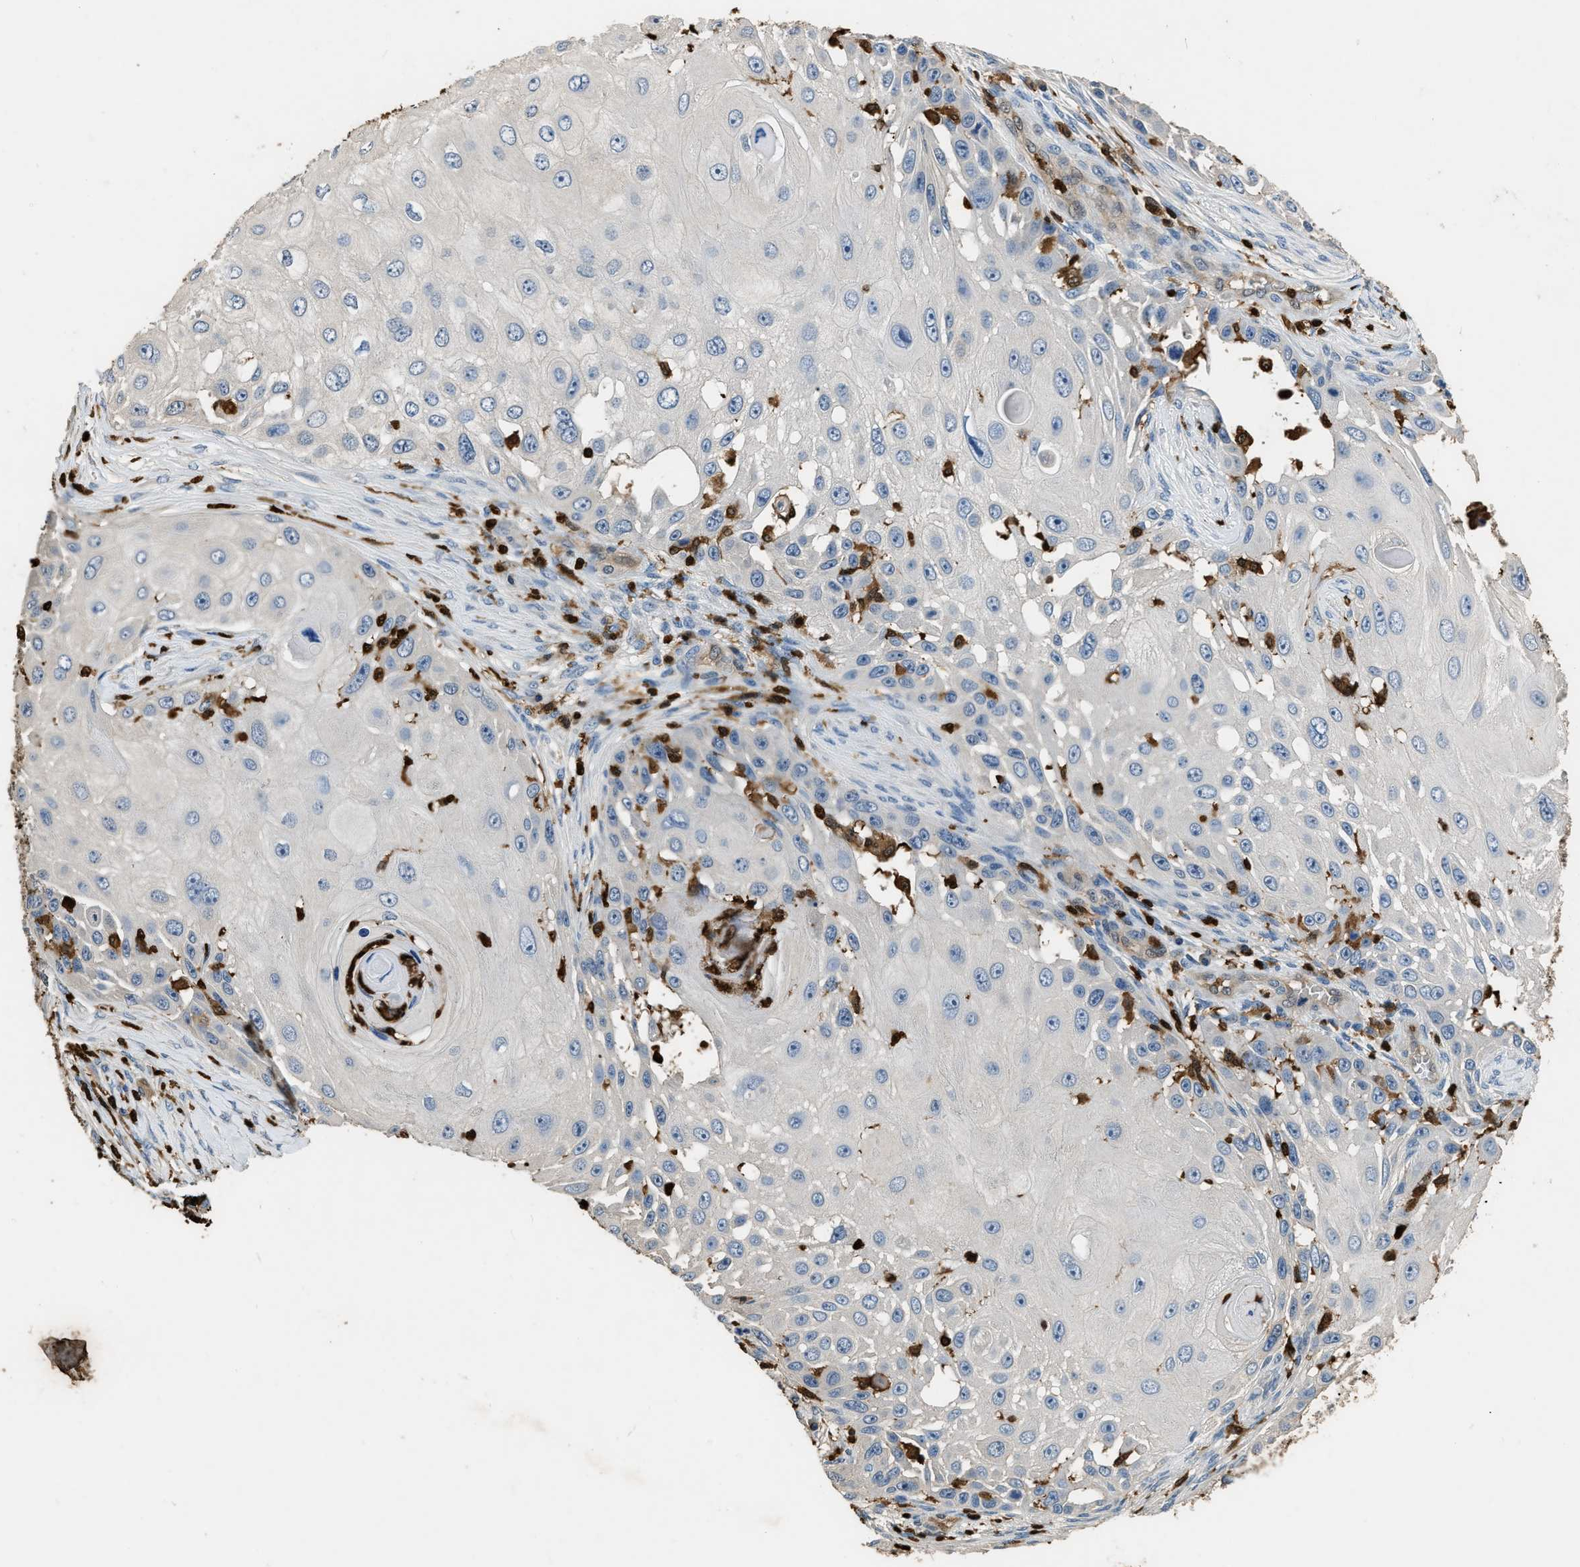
{"staining": {"intensity": "negative", "quantity": "none", "location": "none"}, "tissue": "skin cancer", "cell_type": "Tumor cells", "image_type": "cancer", "snomed": [{"axis": "morphology", "description": "Squamous cell carcinoma, NOS"}, {"axis": "topography", "description": "Skin"}], "caption": "IHC micrograph of skin squamous cell carcinoma stained for a protein (brown), which shows no positivity in tumor cells. The staining was performed using DAB (3,3'-diaminobenzidine) to visualize the protein expression in brown, while the nuclei were stained in blue with hematoxylin (Magnification: 20x).", "gene": "ARHGDIB", "patient": {"sex": "female", "age": 44}}